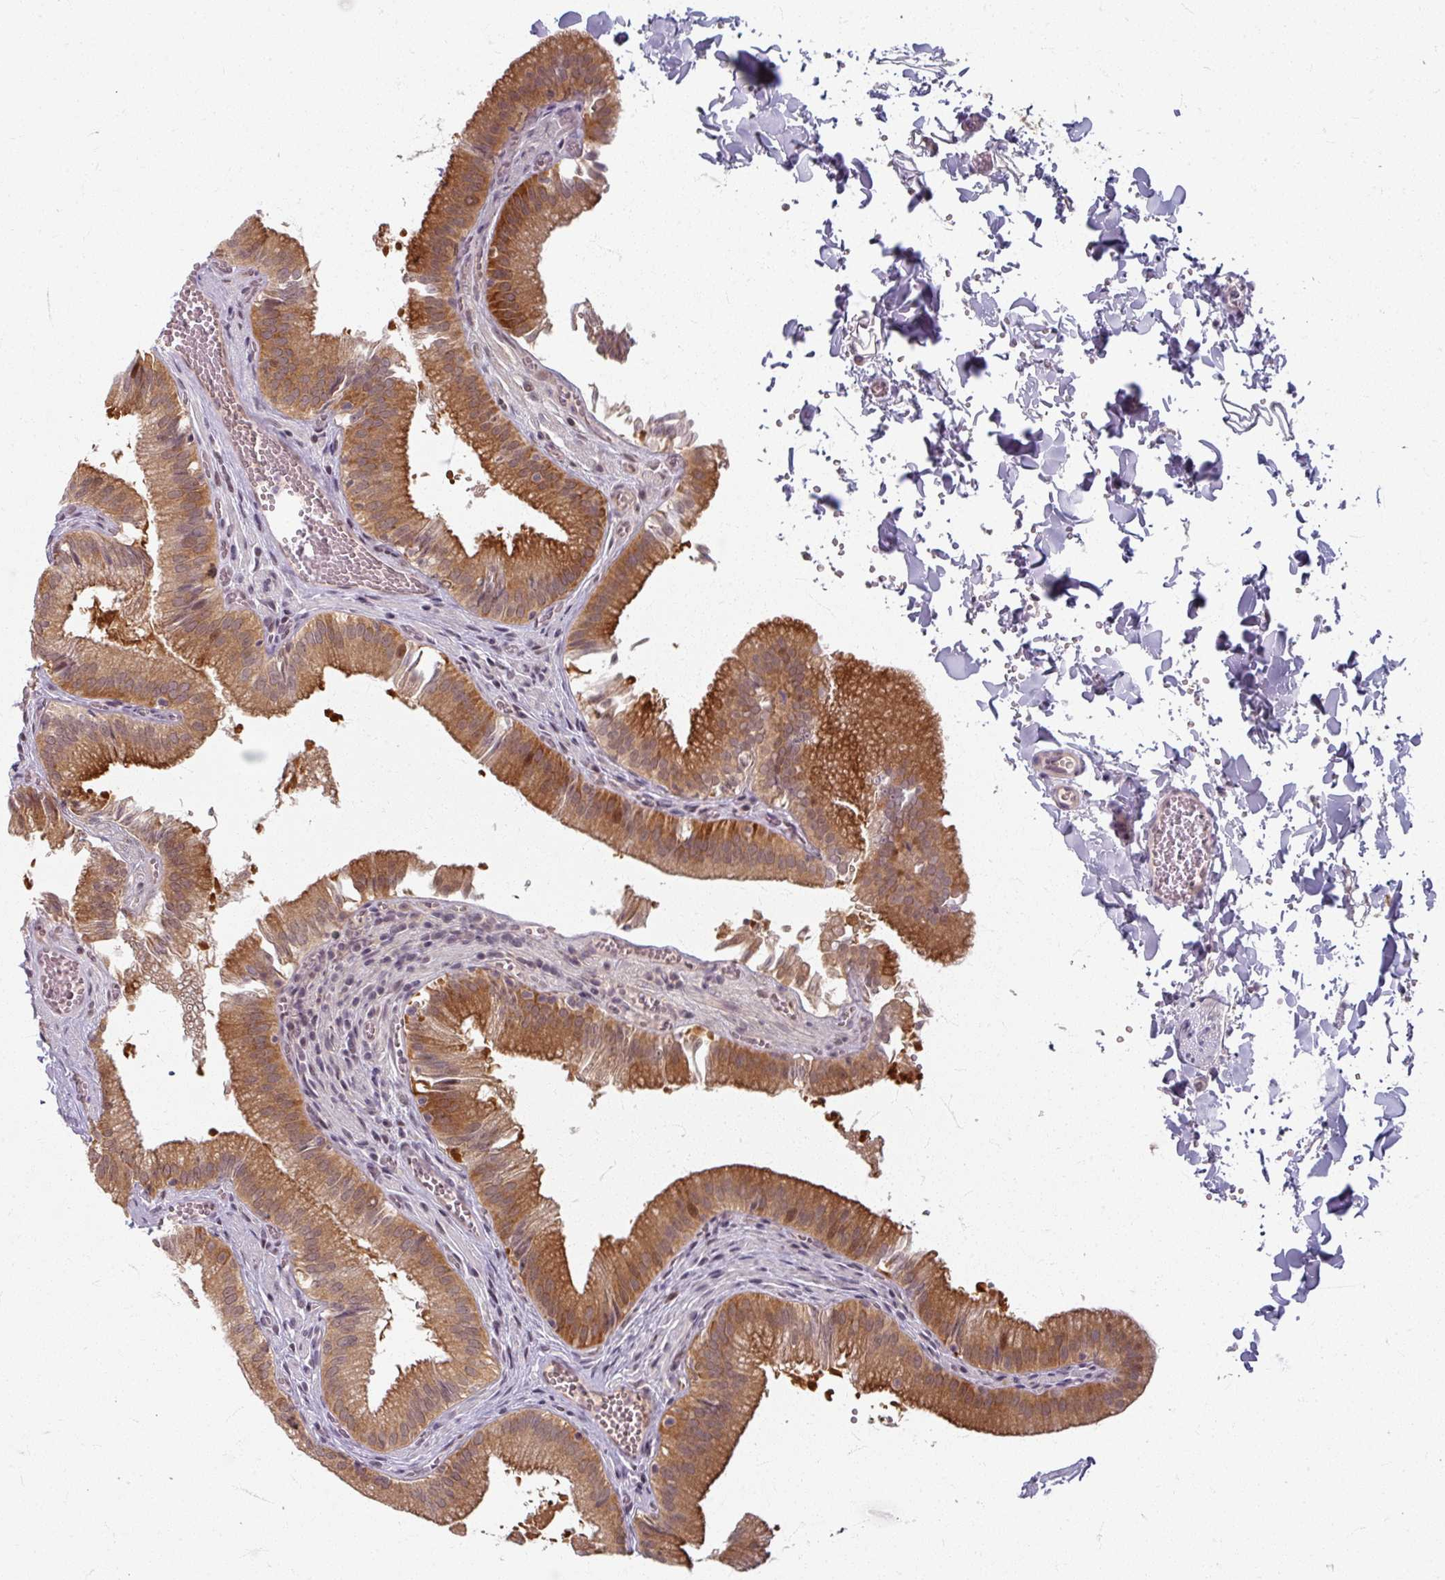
{"staining": {"intensity": "strong", "quantity": ">75%", "location": "cytoplasmic/membranous"}, "tissue": "gallbladder", "cell_type": "Glandular cells", "image_type": "normal", "snomed": [{"axis": "morphology", "description": "Normal tissue, NOS"}, {"axis": "topography", "description": "Gallbladder"}, {"axis": "topography", "description": "Peripheral nerve tissue"}], "caption": "This histopathology image displays immunohistochemistry staining of normal human gallbladder, with high strong cytoplasmic/membranous positivity in about >75% of glandular cells.", "gene": "KLC3", "patient": {"sex": "male", "age": 17}}